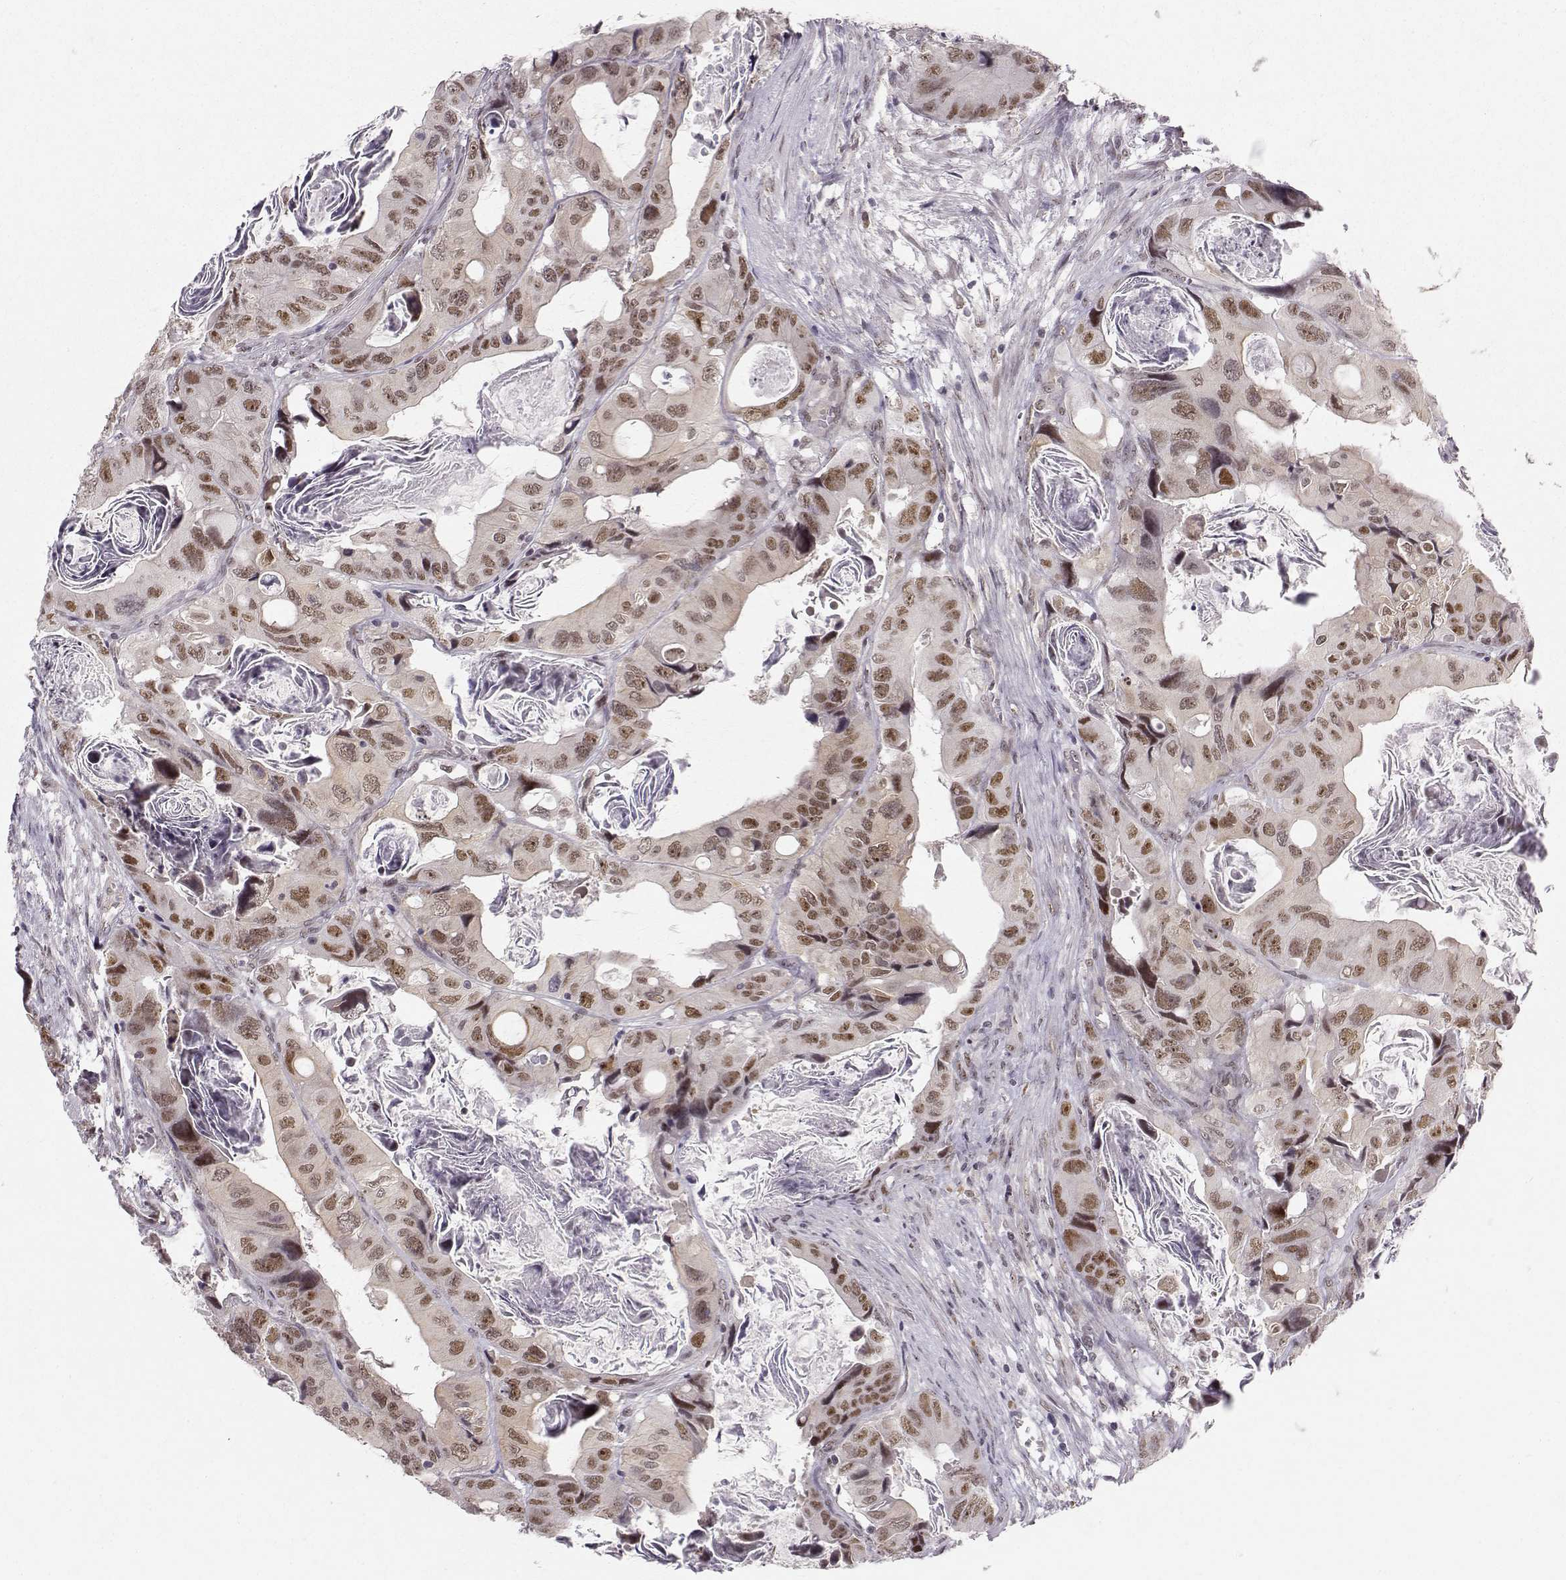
{"staining": {"intensity": "moderate", "quantity": "25%-75%", "location": "nuclear"}, "tissue": "colorectal cancer", "cell_type": "Tumor cells", "image_type": "cancer", "snomed": [{"axis": "morphology", "description": "Adenocarcinoma, NOS"}, {"axis": "topography", "description": "Rectum"}], "caption": "Immunohistochemical staining of human colorectal adenocarcinoma demonstrates medium levels of moderate nuclear expression in about 25%-75% of tumor cells.", "gene": "RPP38", "patient": {"sex": "male", "age": 64}}